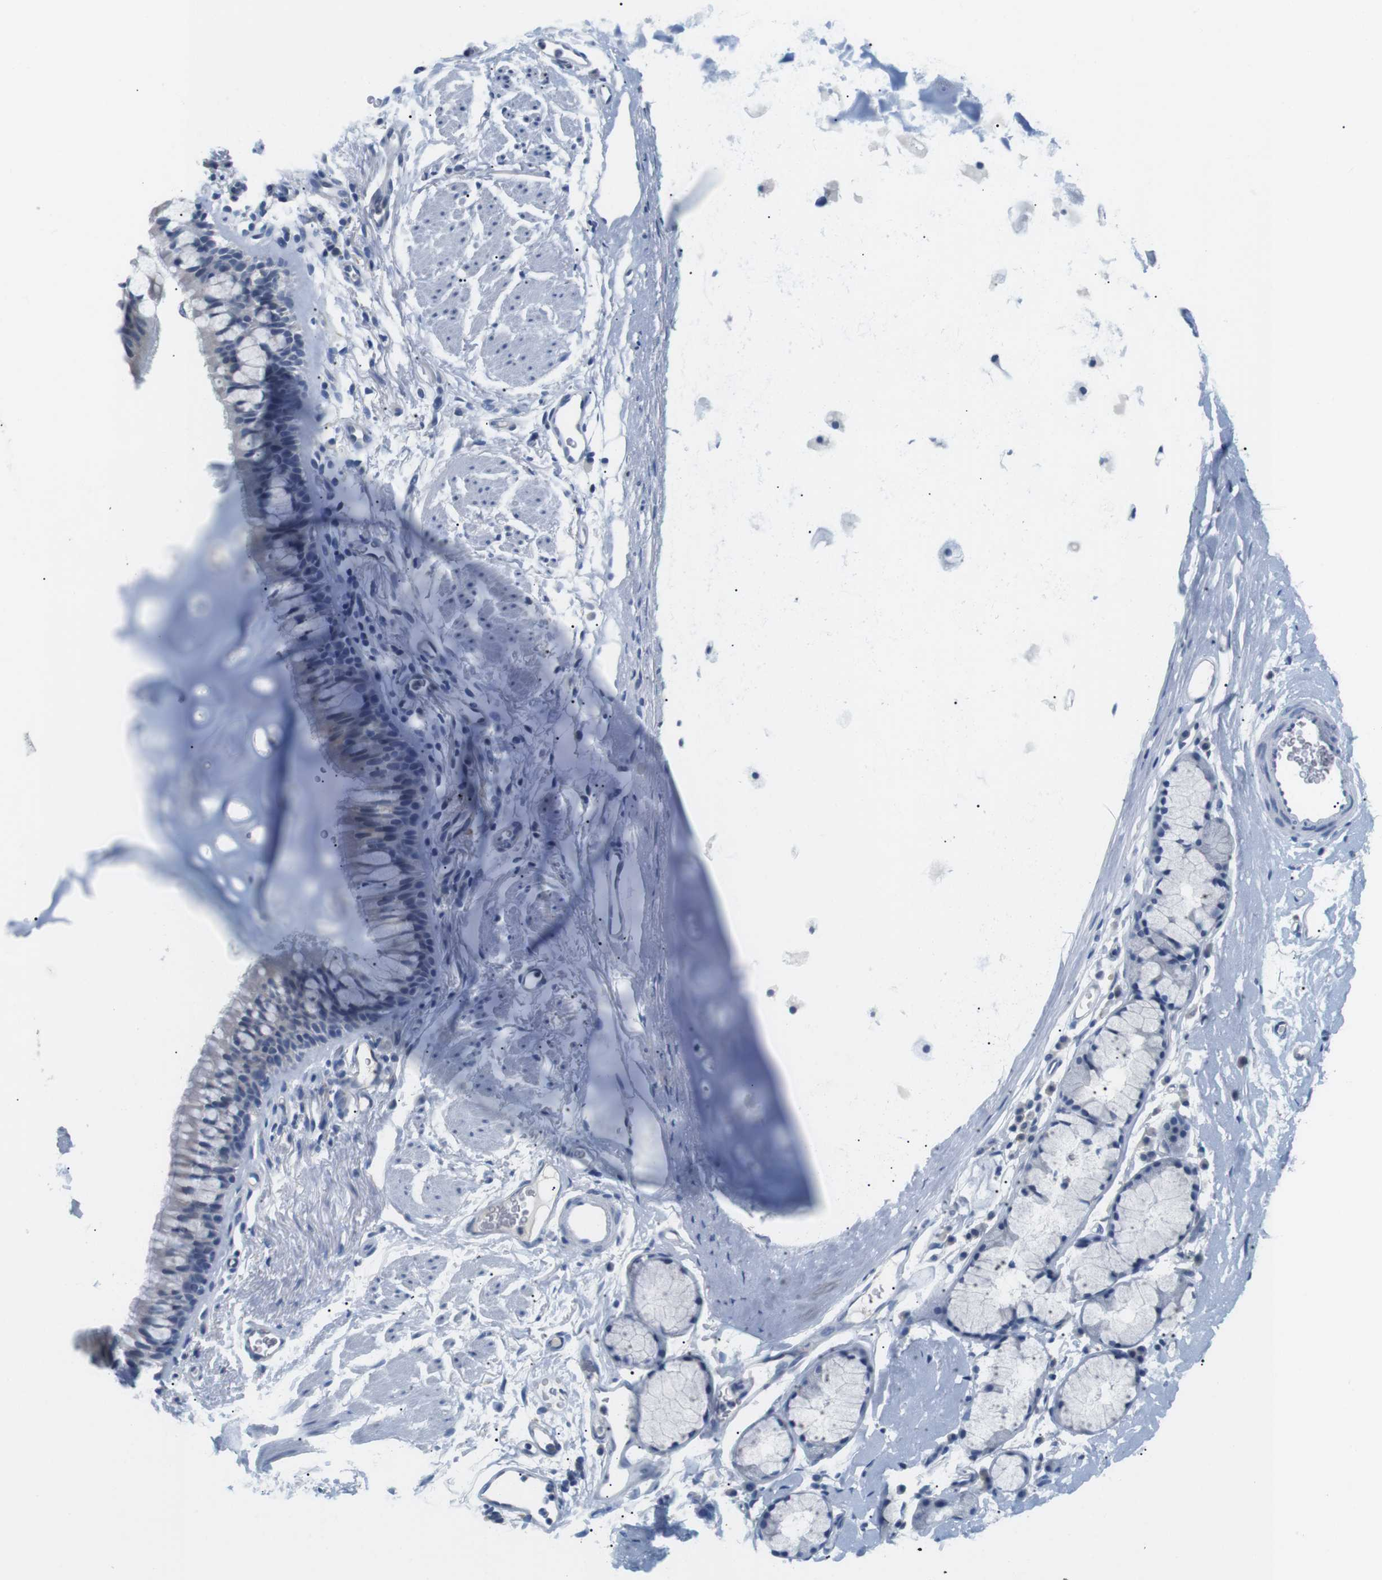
{"staining": {"intensity": "negative", "quantity": "none", "location": "none"}, "tissue": "adipose tissue", "cell_type": "Adipocytes", "image_type": "normal", "snomed": [{"axis": "morphology", "description": "Normal tissue, NOS"}, {"axis": "topography", "description": "Cartilage tissue"}, {"axis": "topography", "description": "Bronchus"}], "caption": "The histopathology image shows no staining of adipocytes in benign adipose tissue.", "gene": "FCGRT", "patient": {"sex": "female", "age": 53}}